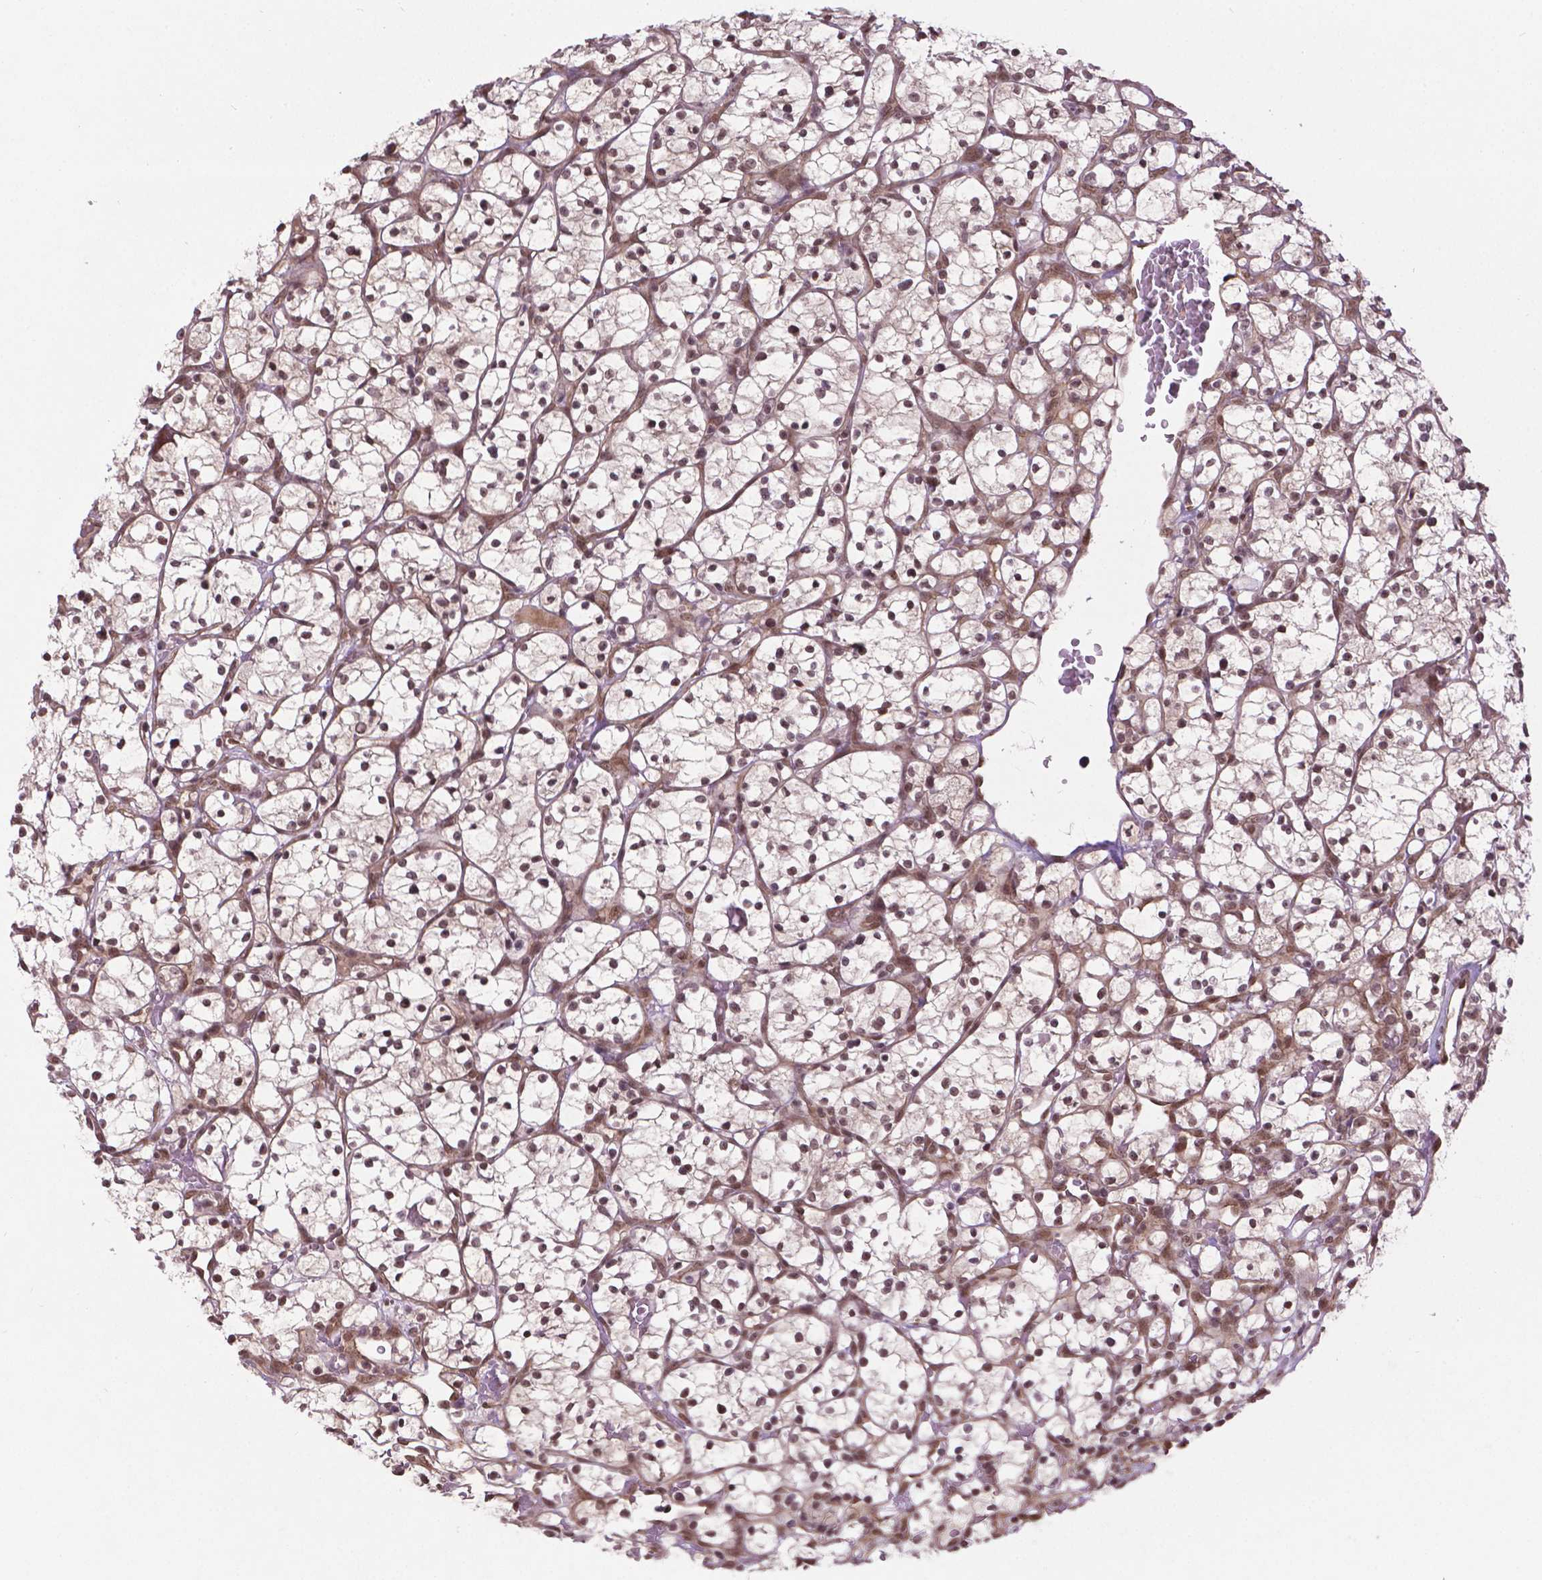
{"staining": {"intensity": "moderate", "quantity": ">75%", "location": "nuclear"}, "tissue": "renal cancer", "cell_type": "Tumor cells", "image_type": "cancer", "snomed": [{"axis": "morphology", "description": "Adenocarcinoma, NOS"}, {"axis": "topography", "description": "Kidney"}], "caption": "Immunohistochemistry of renal adenocarcinoma exhibits medium levels of moderate nuclear staining in about >75% of tumor cells. The protein of interest is stained brown, and the nuclei are stained in blue (DAB (3,3'-diaminobenzidine) IHC with brightfield microscopy, high magnification).", "gene": "ANKRD54", "patient": {"sex": "female", "age": 64}}